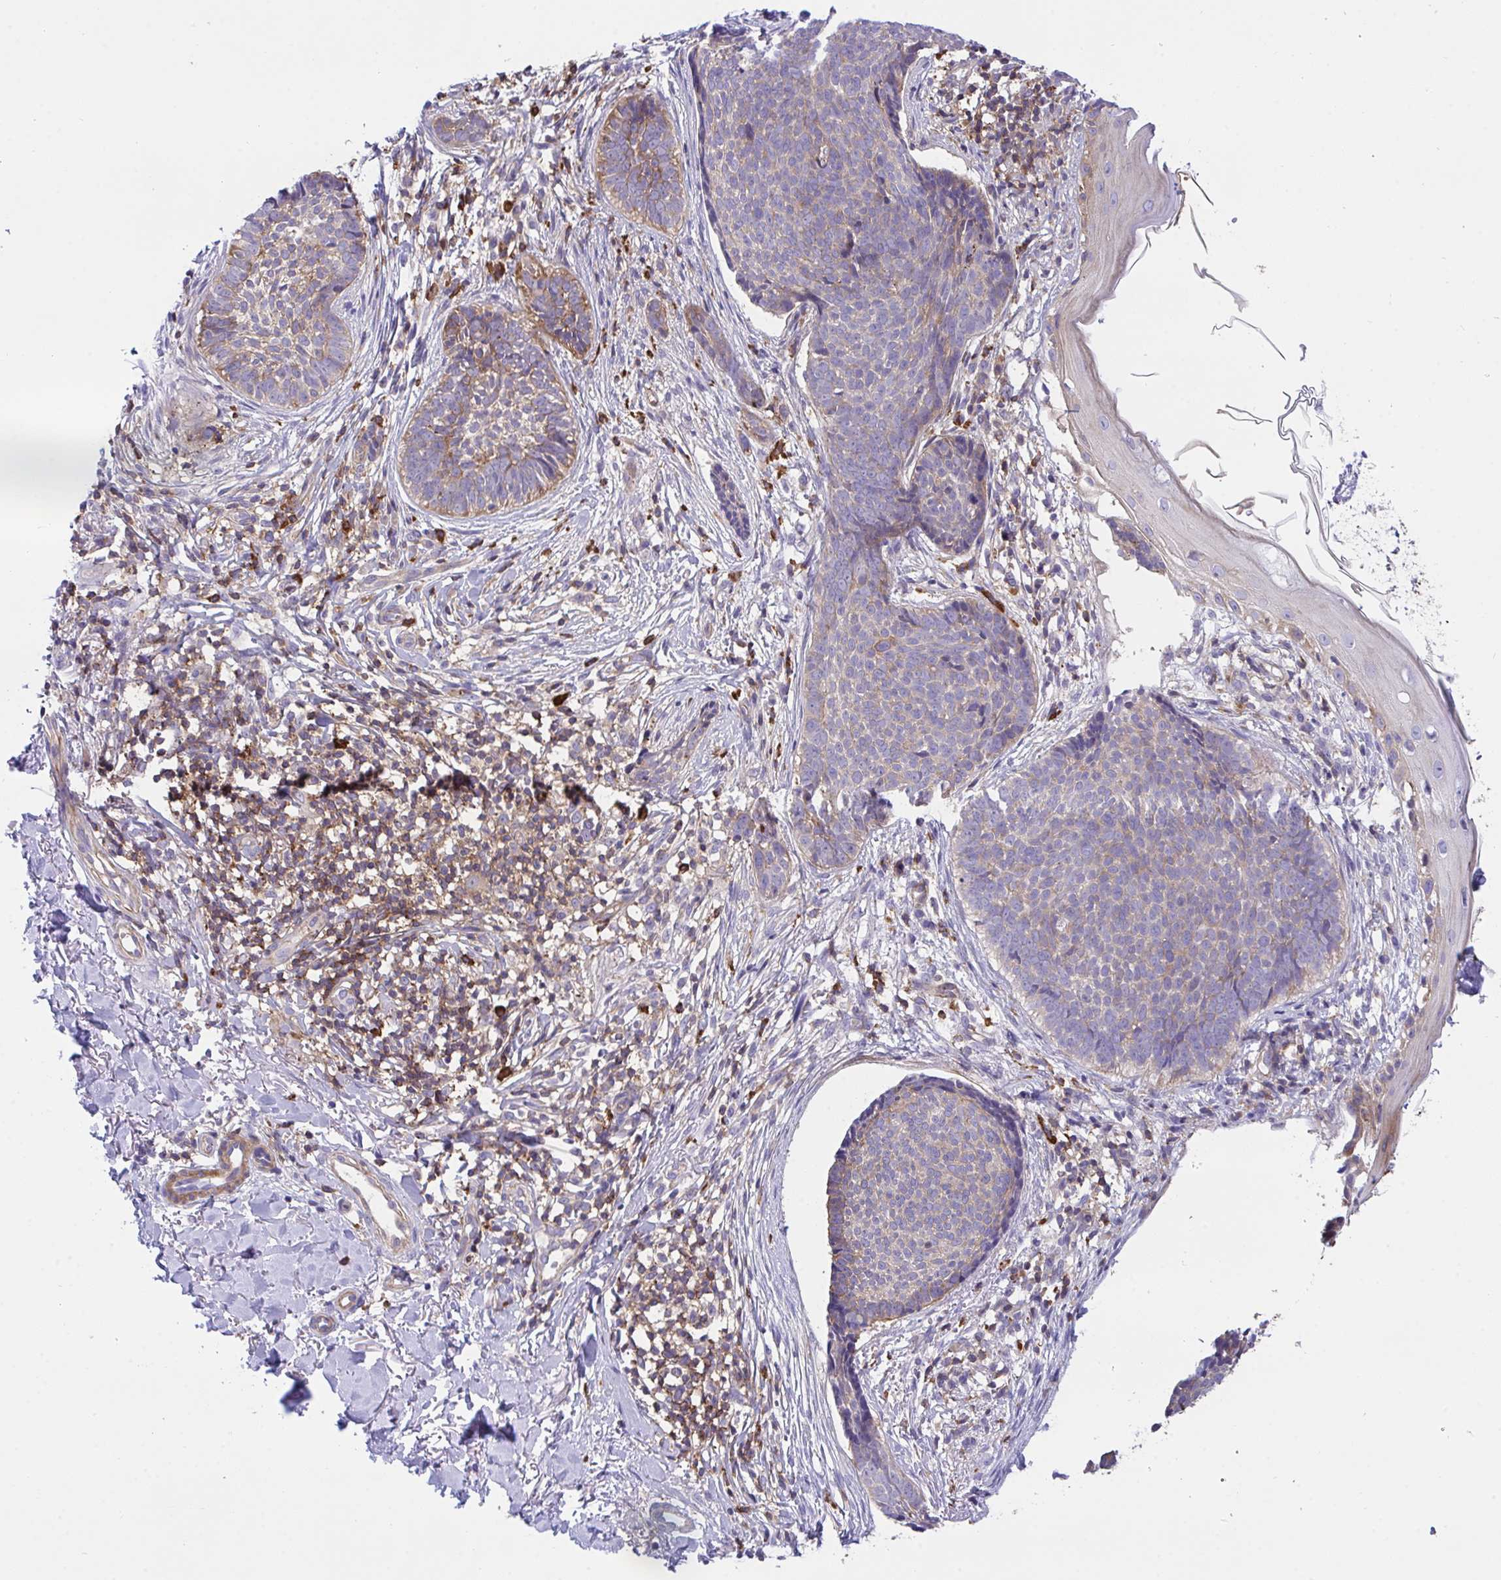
{"staining": {"intensity": "moderate", "quantity": "25%-75%", "location": "cytoplasmic/membranous"}, "tissue": "skin cancer", "cell_type": "Tumor cells", "image_type": "cancer", "snomed": [{"axis": "morphology", "description": "Basal cell carcinoma"}, {"axis": "topography", "description": "Skin"}, {"axis": "topography", "description": "Skin of back"}], "caption": "Tumor cells demonstrate medium levels of moderate cytoplasmic/membranous positivity in about 25%-75% of cells in human skin cancer (basal cell carcinoma).", "gene": "PPIH", "patient": {"sex": "male", "age": 81}}